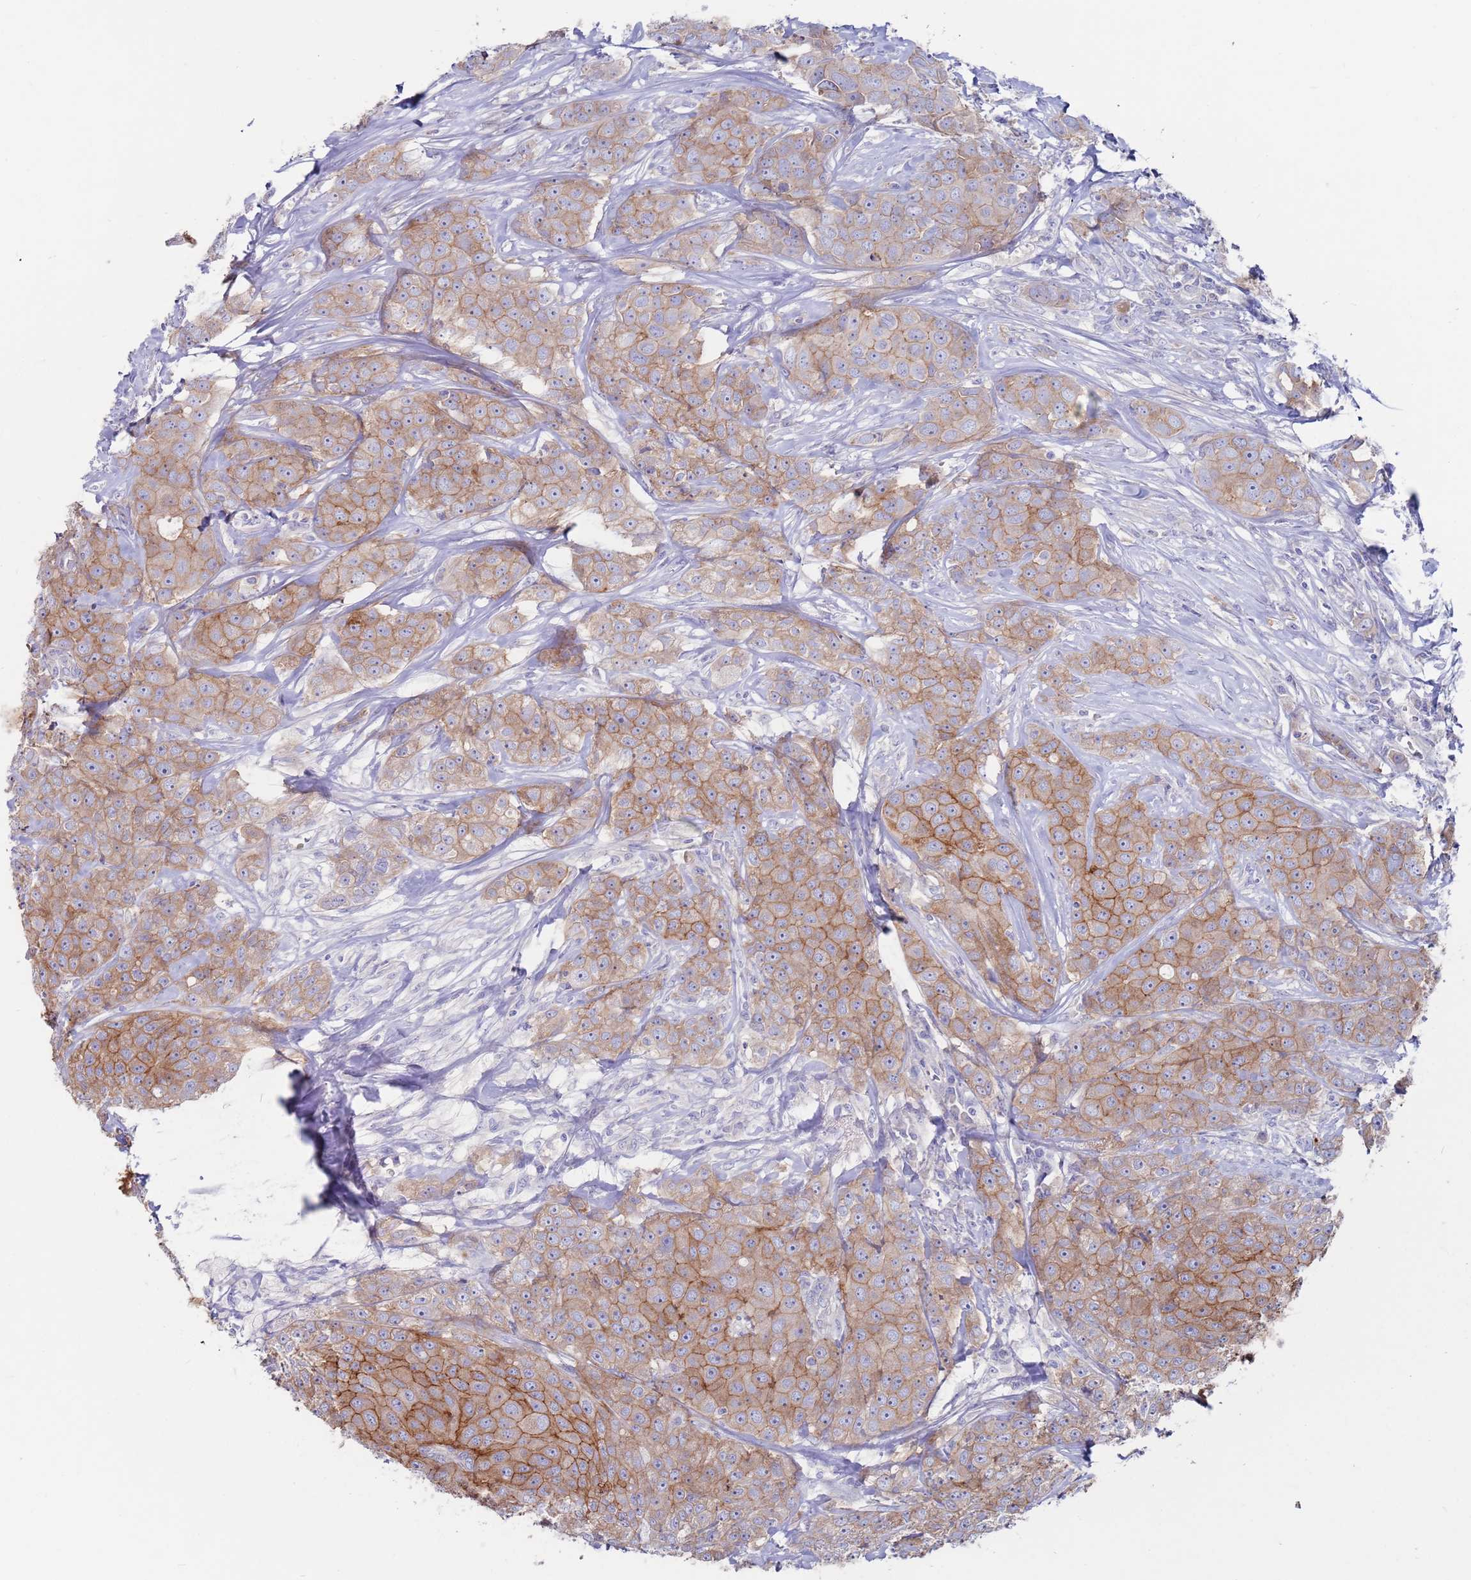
{"staining": {"intensity": "moderate", "quantity": ">75%", "location": "cytoplasmic/membranous"}, "tissue": "breast cancer", "cell_type": "Tumor cells", "image_type": "cancer", "snomed": [{"axis": "morphology", "description": "Duct carcinoma"}, {"axis": "topography", "description": "Breast"}], "caption": "Human intraductal carcinoma (breast) stained for a protein (brown) exhibits moderate cytoplasmic/membranous positive positivity in about >75% of tumor cells.", "gene": "KRTCAP3", "patient": {"sex": "female", "age": 43}}